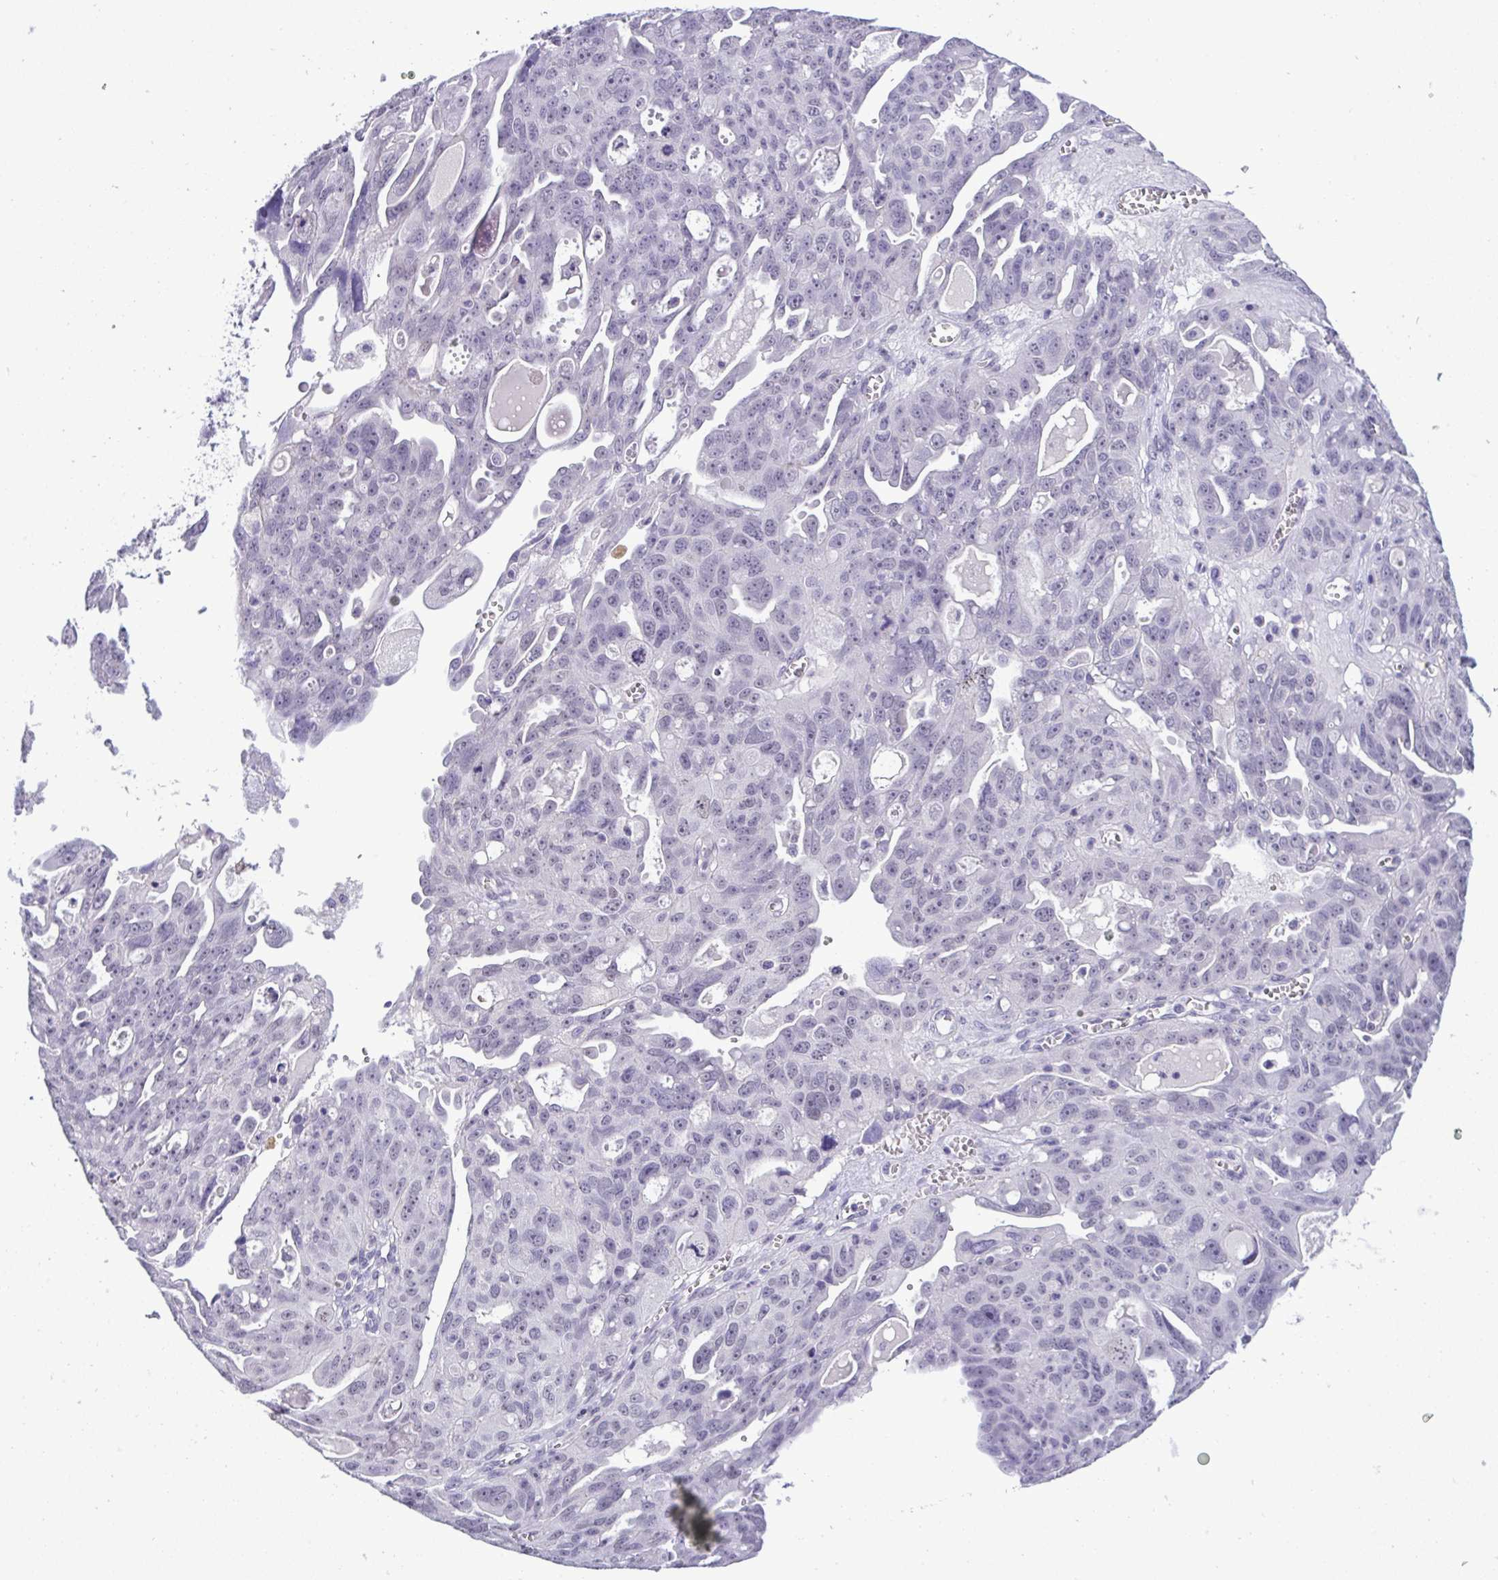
{"staining": {"intensity": "negative", "quantity": "none", "location": "none"}, "tissue": "ovarian cancer", "cell_type": "Tumor cells", "image_type": "cancer", "snomed": [{"axis": "morphology", "description": "Carcinoma, endometroid"}, {"axis": "topography", "description": "Ovary"}], "caption": "IHC photomicrograph of human endometroid carcinoma (ovarian) stained for a protein (brown), which reveals no positivity in tumor cells.", "gene": "YBX2", "patient": {"sex": "female", "age": 70}}